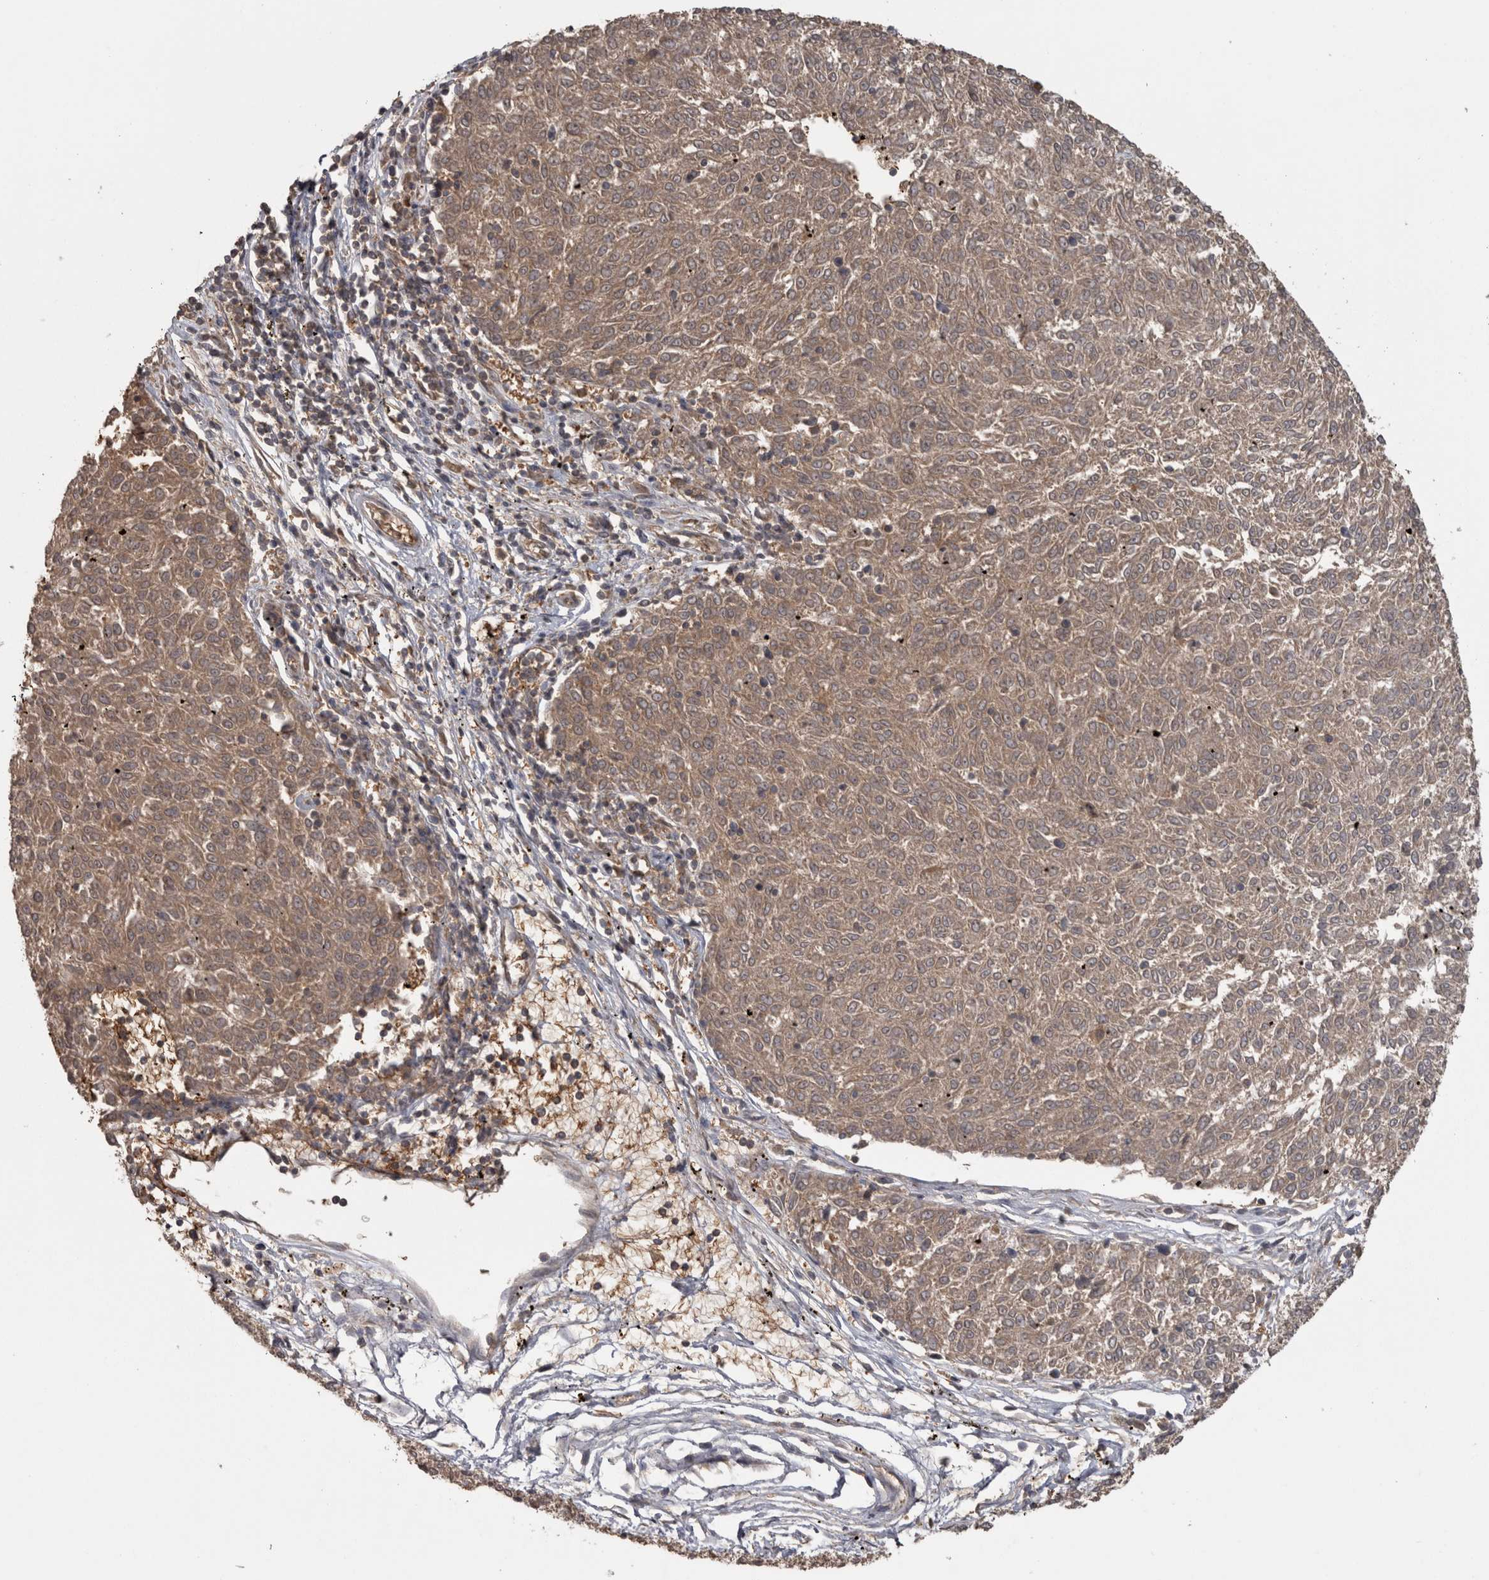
{"staining": {"intensity": "weak", "quantity": ">75%", "location": "cytoplasmic/membranous"}, "tissue": "melanoma", "cell_type": "Tumor cells", "image_type": "cancer", "snomed": [{"axis": "morphology", "description": "Malignant melanoma, NOS"}, {"axis": "topography", "description": "Skin"}], "caption": "Melanoma stained with a brown dye exhibits weak cytoplasmic/membranous positive staining in about >75% of tumor cells.", "gene": "MICU3", "patient": {"sex": "female", "age": 72}}